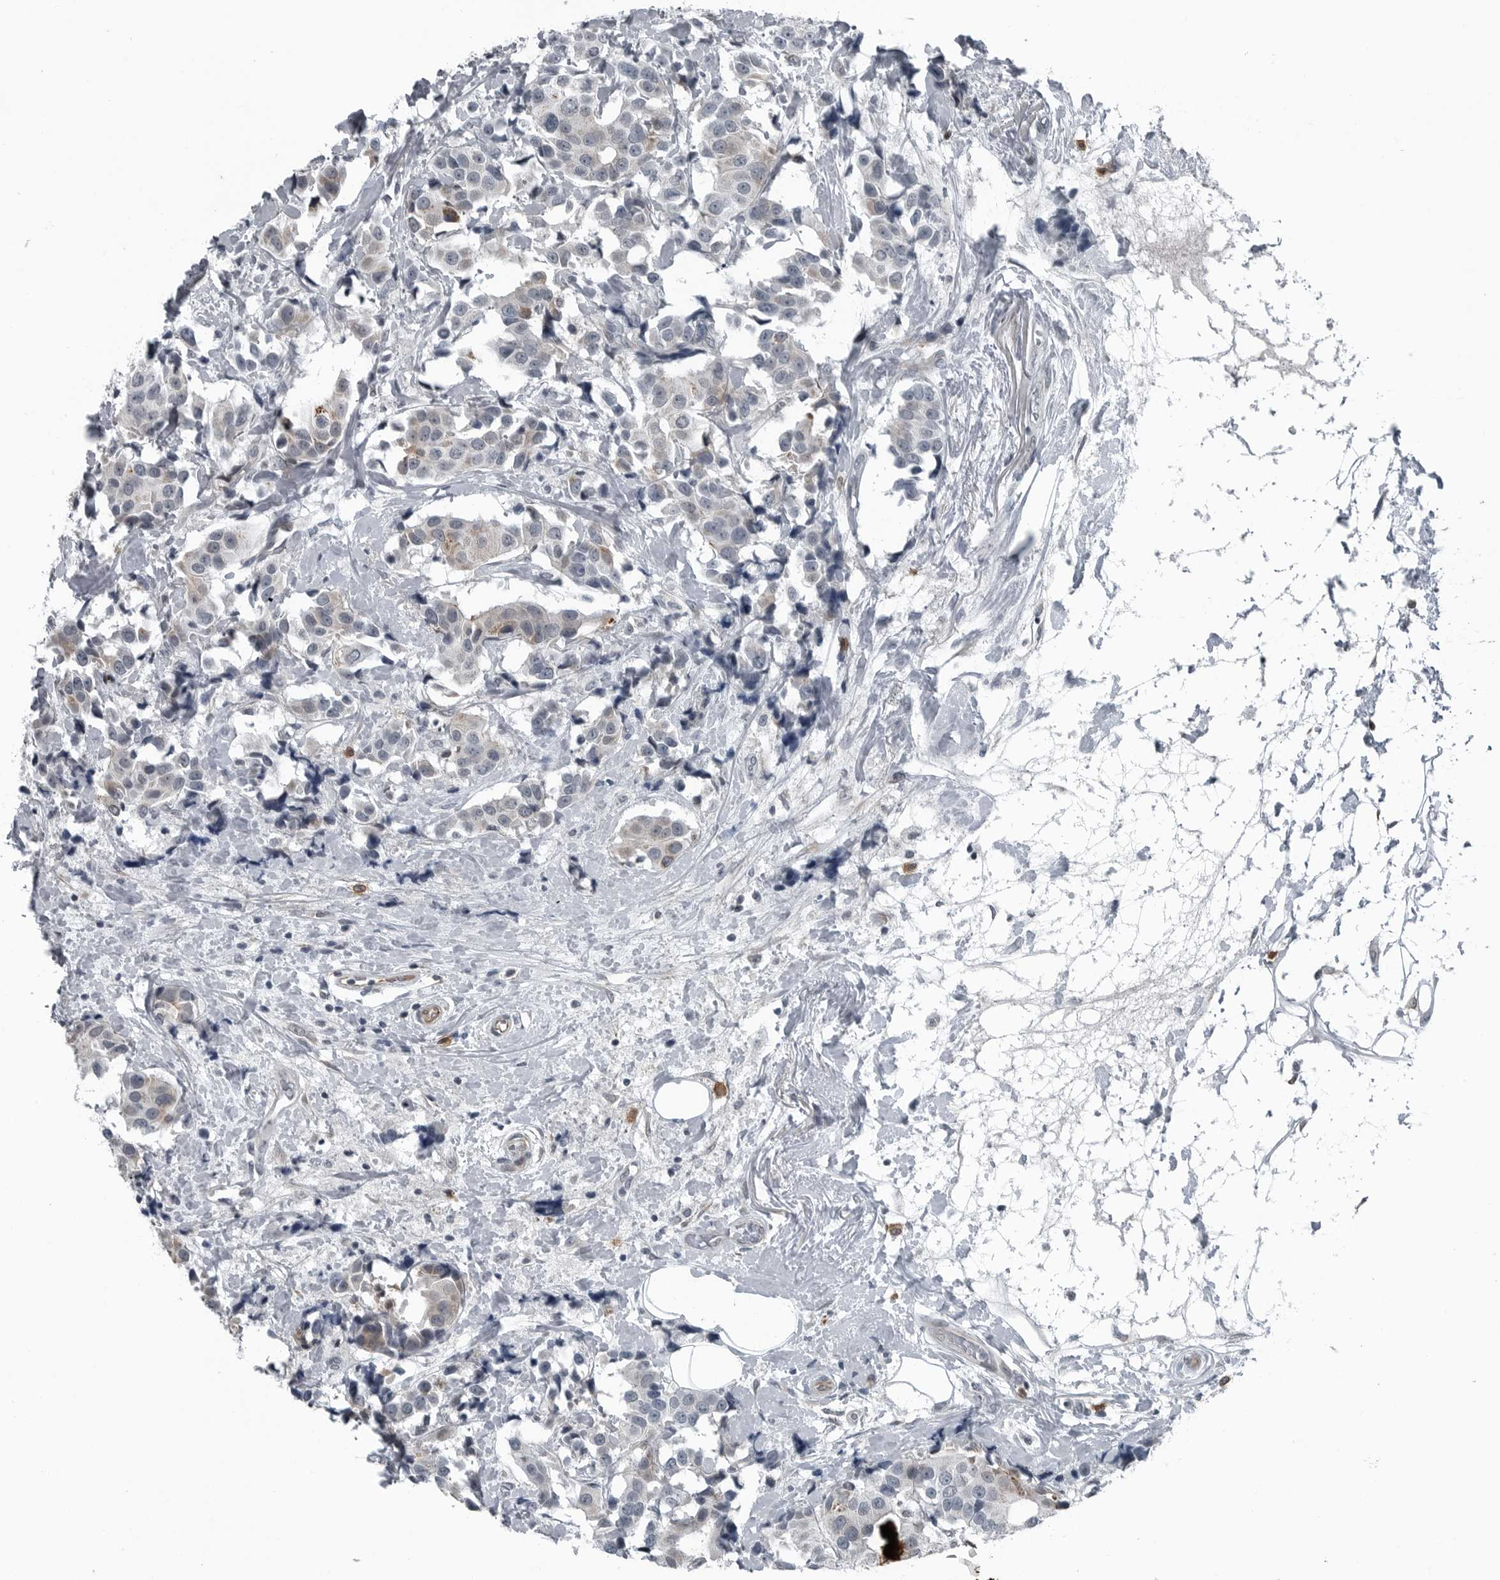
{"staining": {"intensity": "negative", "quantity": "none", "location": "none"}, "tissue": "breast cancer", "cell_type": "Tumor cells", "image_type": "cancer", "snomed": [{"axis": "morphology", "description": "Normal tissue, NOS"}, {"axis": "morphology", "description": "Duct carcinoma"}, {"axis": "topography", "description": "Breast"}], "caption": "Invasive ductal carcinoma (breast) stained for a protein using immunohistochemistry (IHC) displays no positivity tumor cells.", "gene": "GAK", "patient": {"sex": "female", "age": 39}}